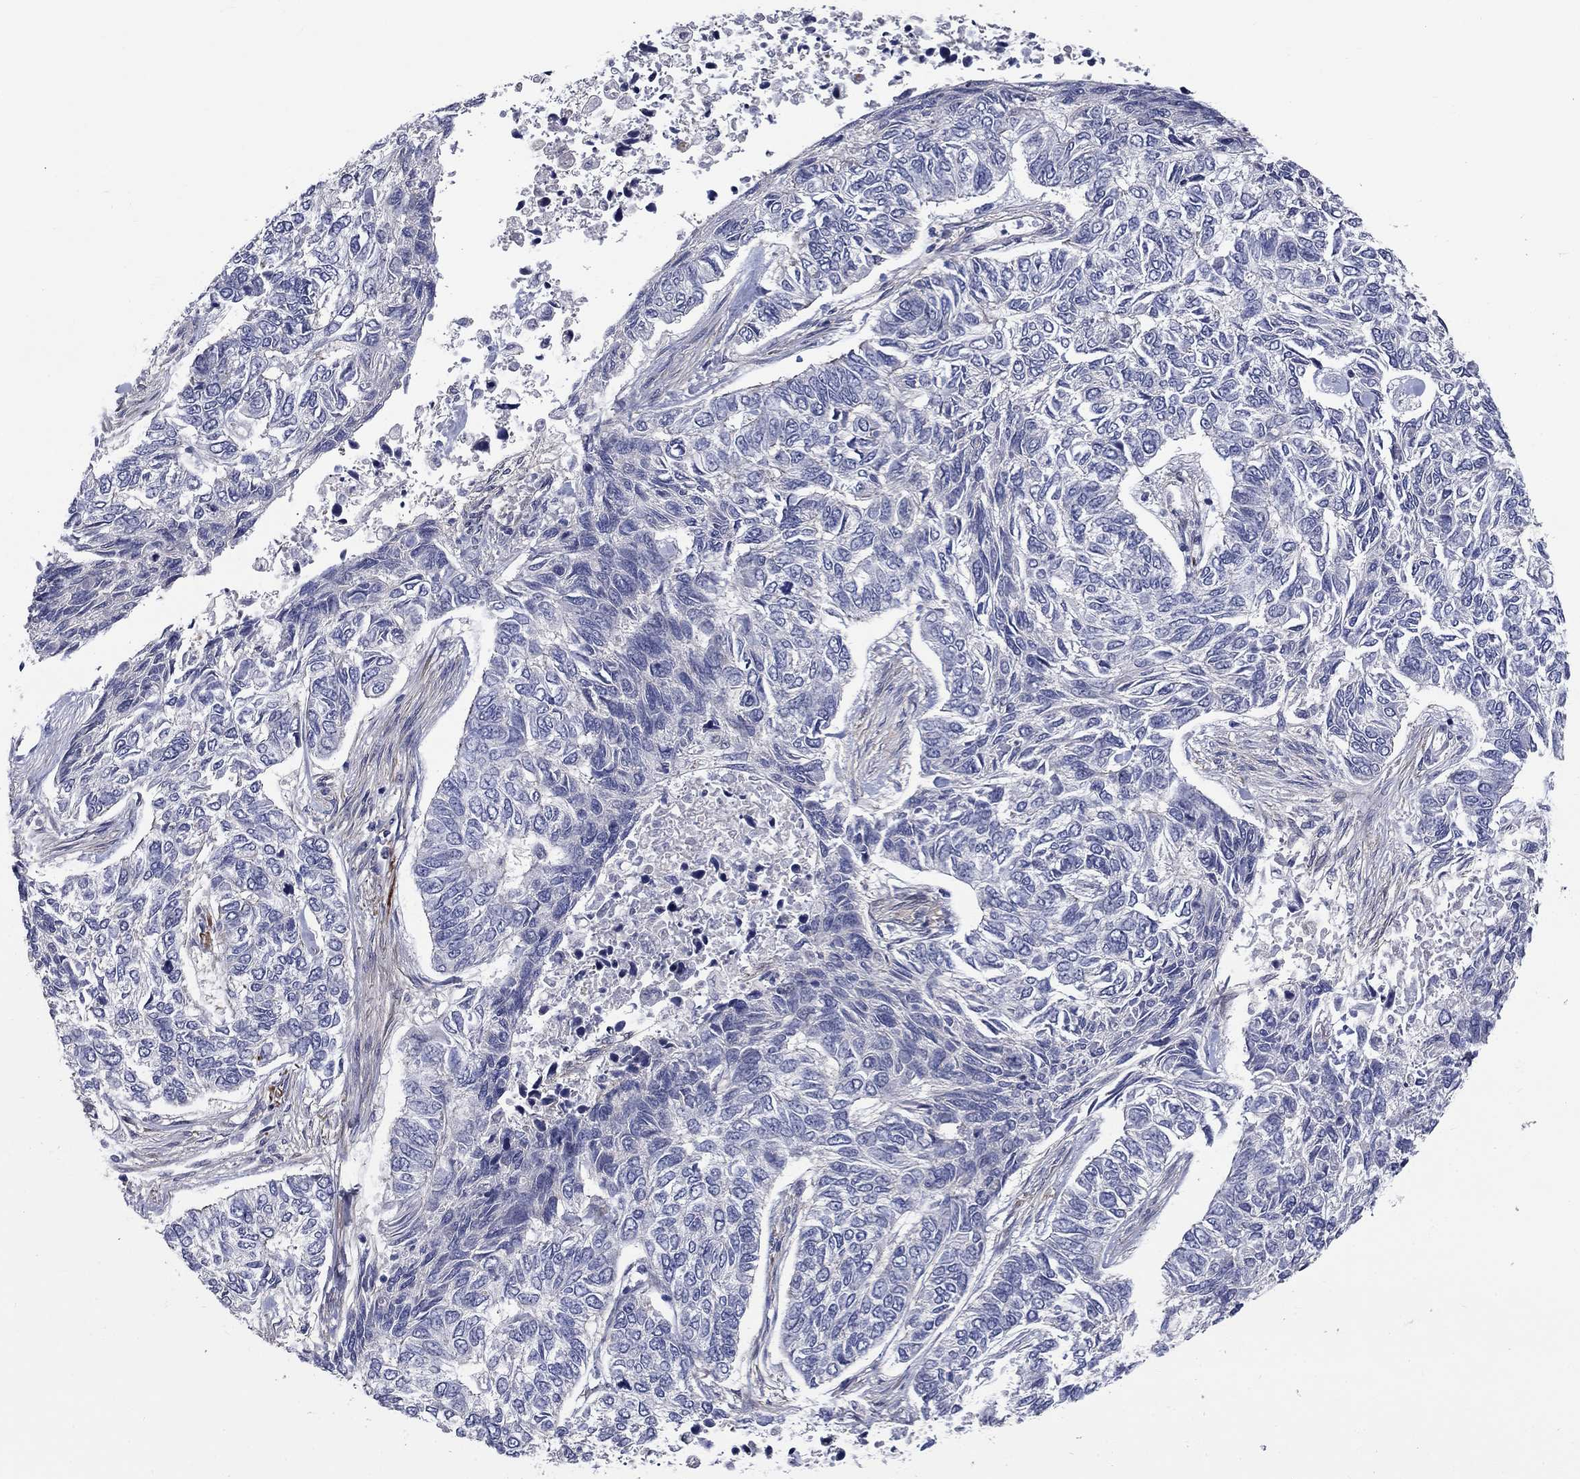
{"staining": {"intensity": "negative", "quantity": "none", "location": "none"}, "tissue": "skin cancer", "cell_type": "Tumor cells", "image_type": "cancer", "snomed": [{"axis": "morphology", "description": "Basal cell carcinoma"}, {"axis": "topography", "description": "Skin"}], "caption": "High power microscopy histopathology image of an IHC histopathology image of basal cell carcinoma (skin), revealing no significant positivity in tumor cells.", "gene": "SLC1A1", "patient": {"sex": "female", "age": 65}}